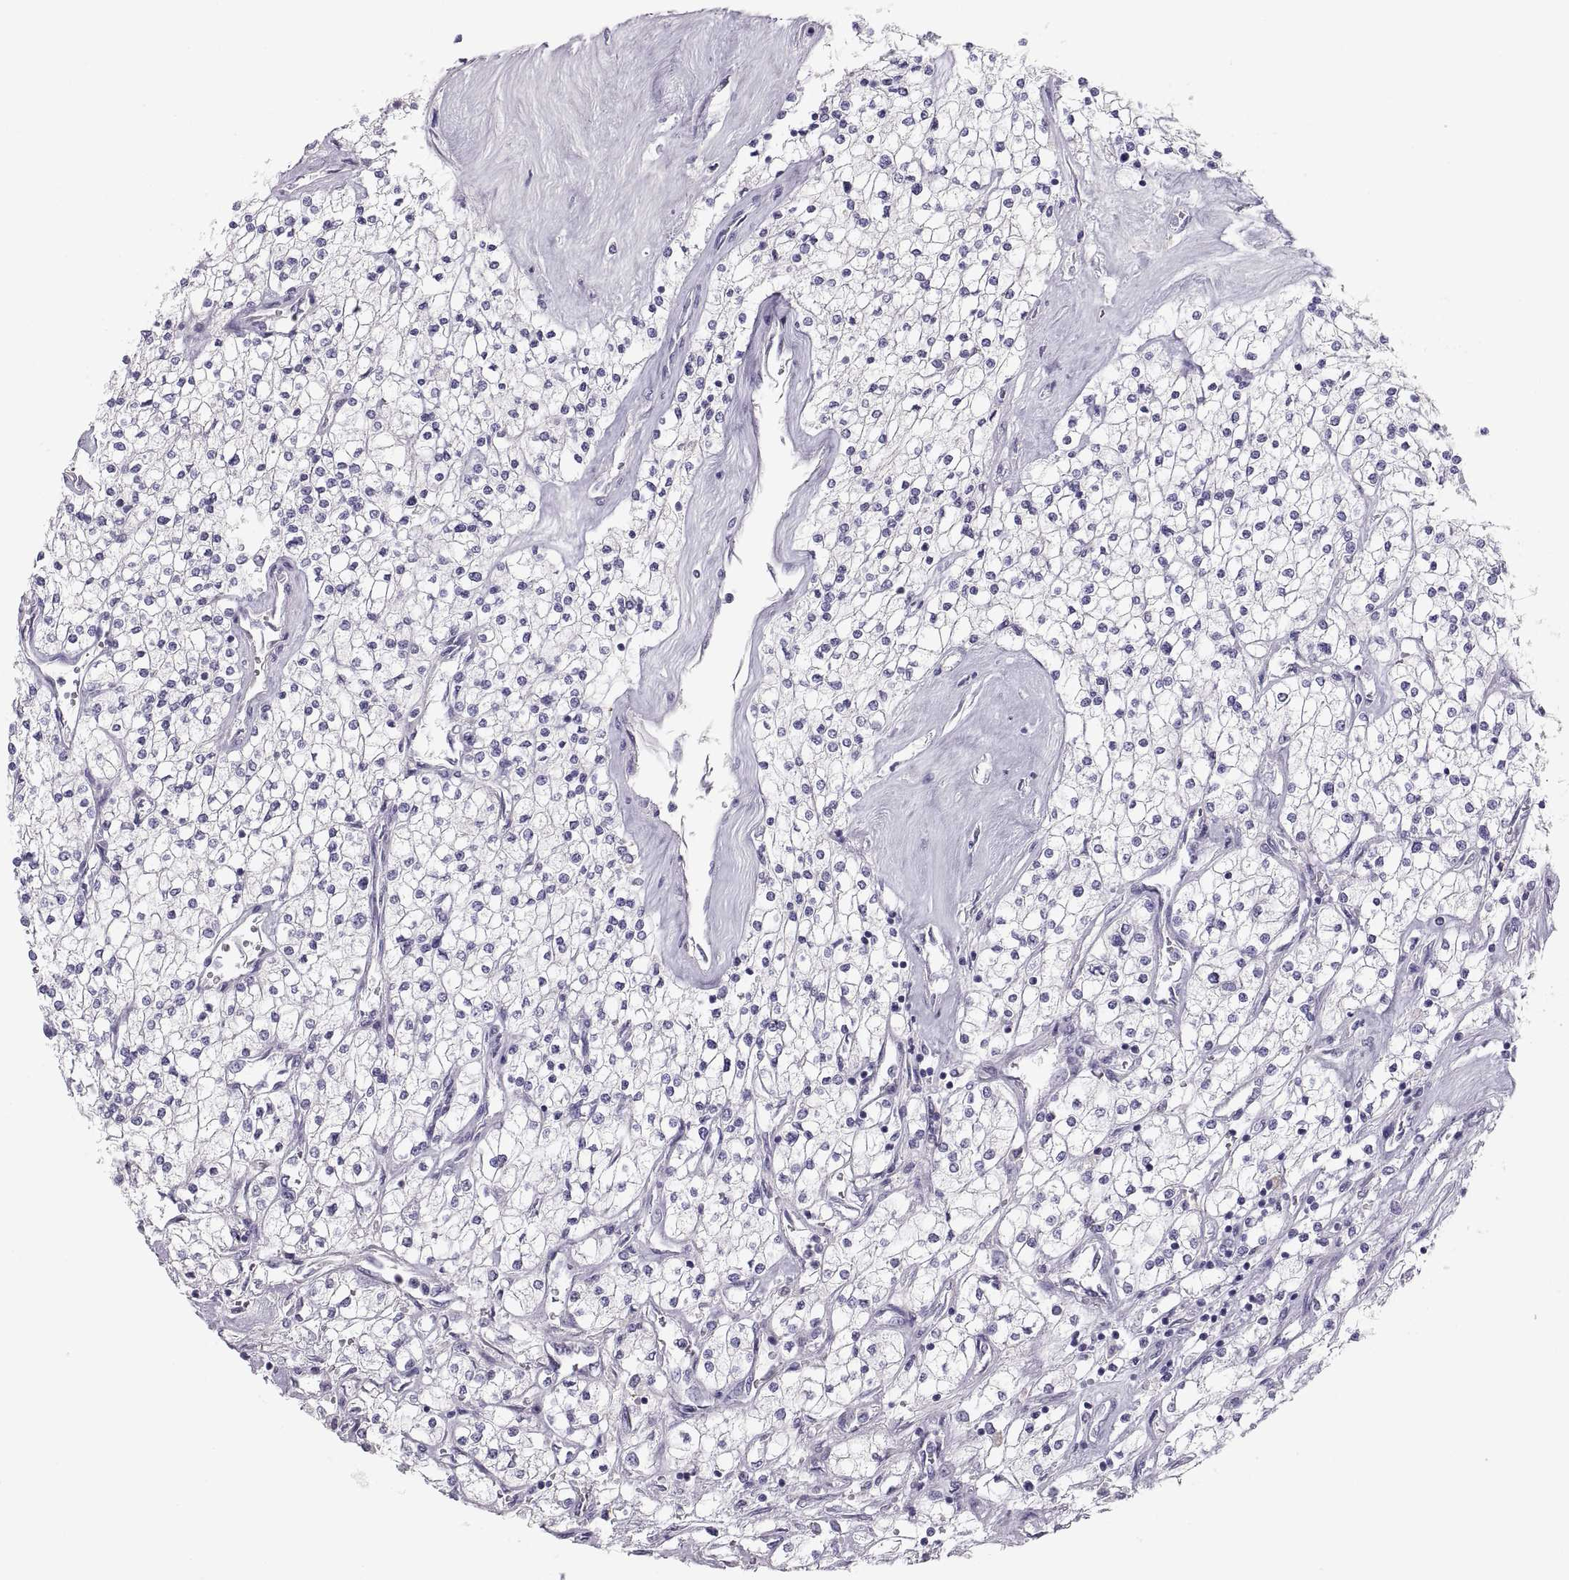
{"staining": {"intensity": "negative", "quantity": "none", "location": "none"}, "tissue": "renal cancer", "cell_type": "Tumor cells", "image_type": "cancer", "snomed": [{"axis": "morphology", "description": "Adenocarcinoma, NOS"}, {"axis": "topography", "description": "Kidney"}], "caption": "The micrograph exhibits no staining of tumor cells in adenocarcinoma (renal). Nuclei are stained in blue.", "gene": "MAGEB2", "patient": {"sex": "male", "age": 80}}